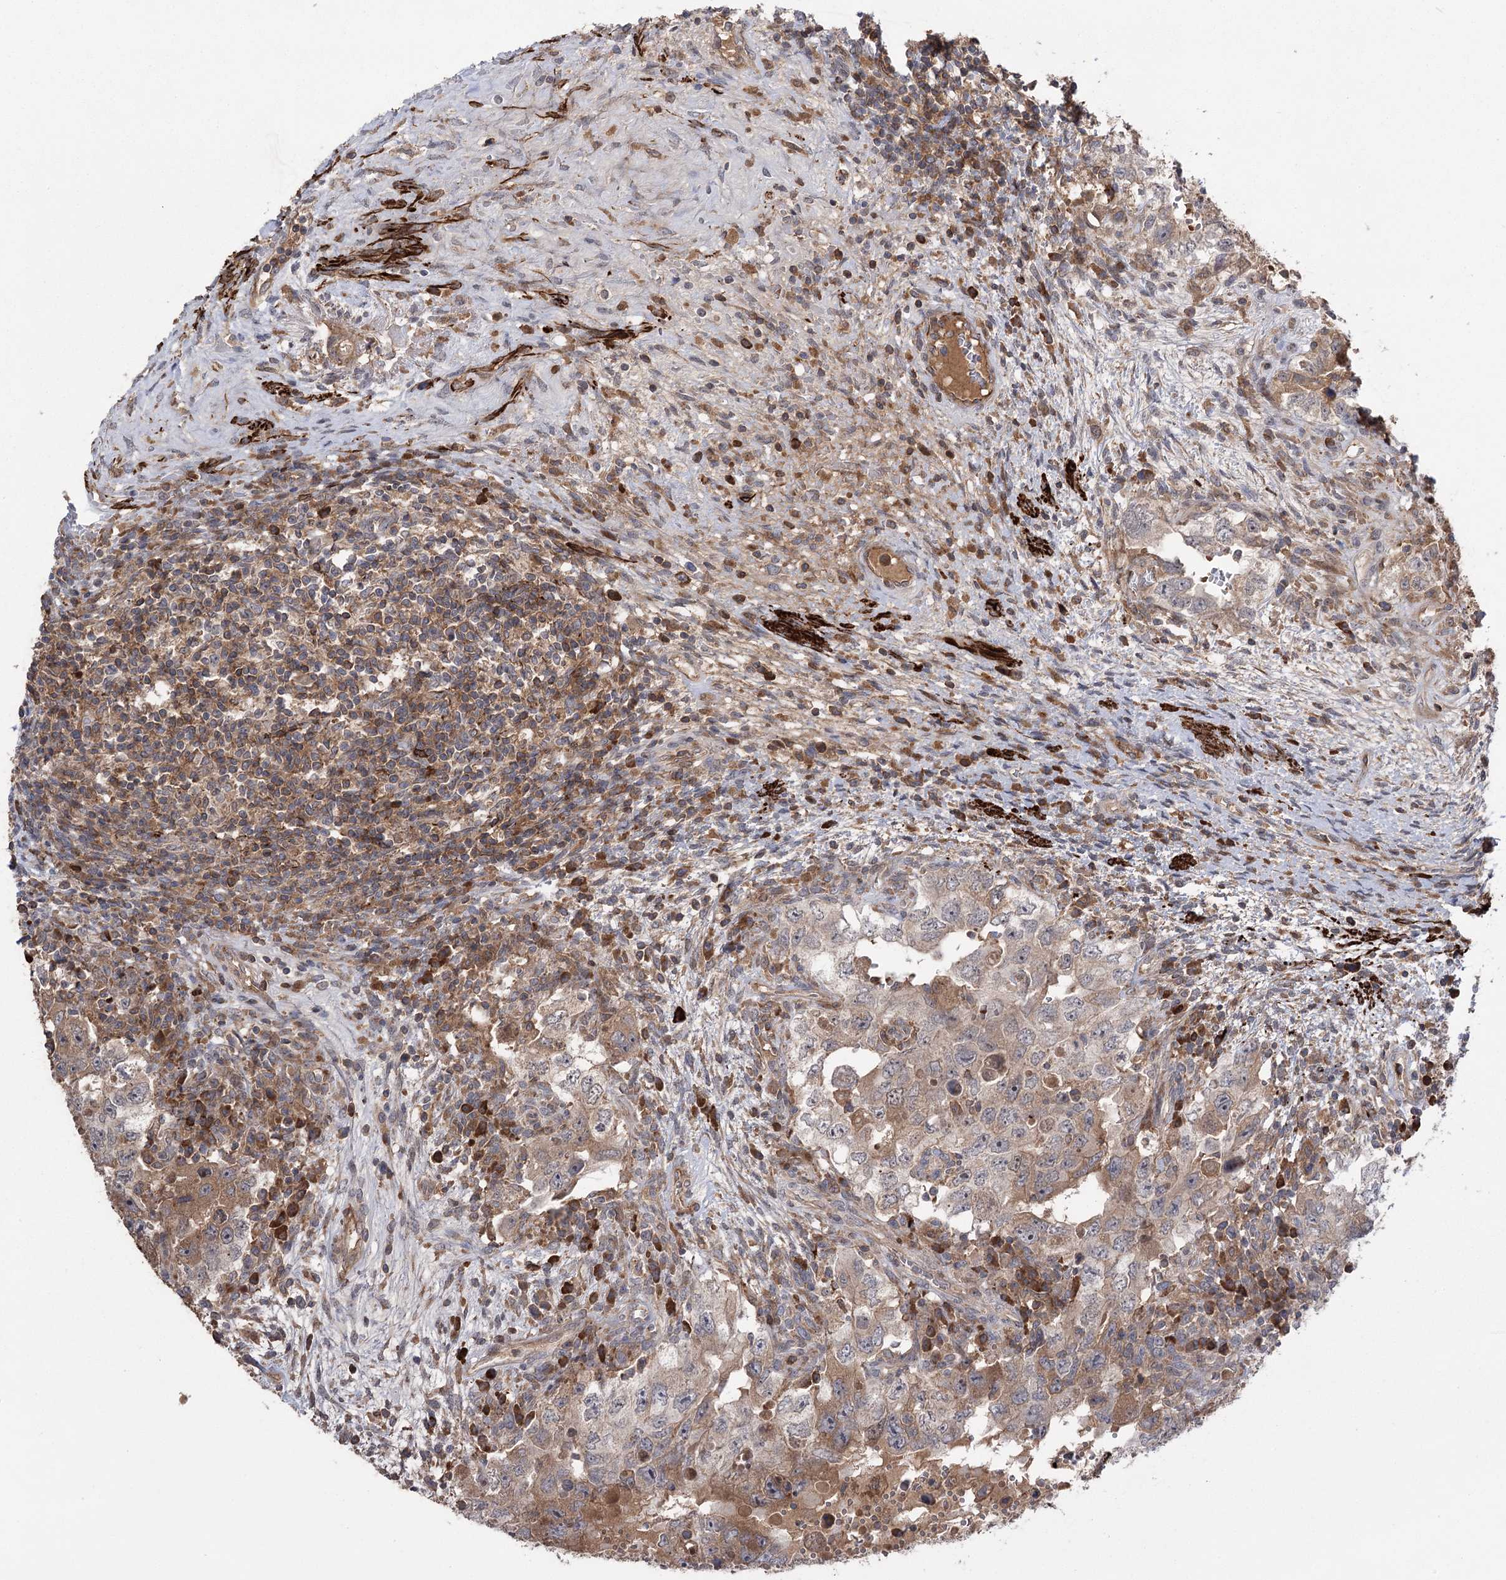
{"staining": {"intensity": "weak", "quantity": "25%-75%", "location": "cytoplasmic/membranous"}, "tissue": "testis cancer", "cell_type": "Tumor cells", "image_type": "cancer", "snomed": [{"axis": "morphology", "description": "Carcinoma, Embryonal, NOS"}, {"axis": "topography", "description": "Testis"}], "caption": "High-power microscopy captured an immunohistochemistry photomicrograph of embryonal carcinoma (testis), revealing weak cytoplasmic/membranous staining in approximately 25%-75% of tumor cells.", "gene": "KCNN2", "patient": {"sex": "male", "age": 26}}